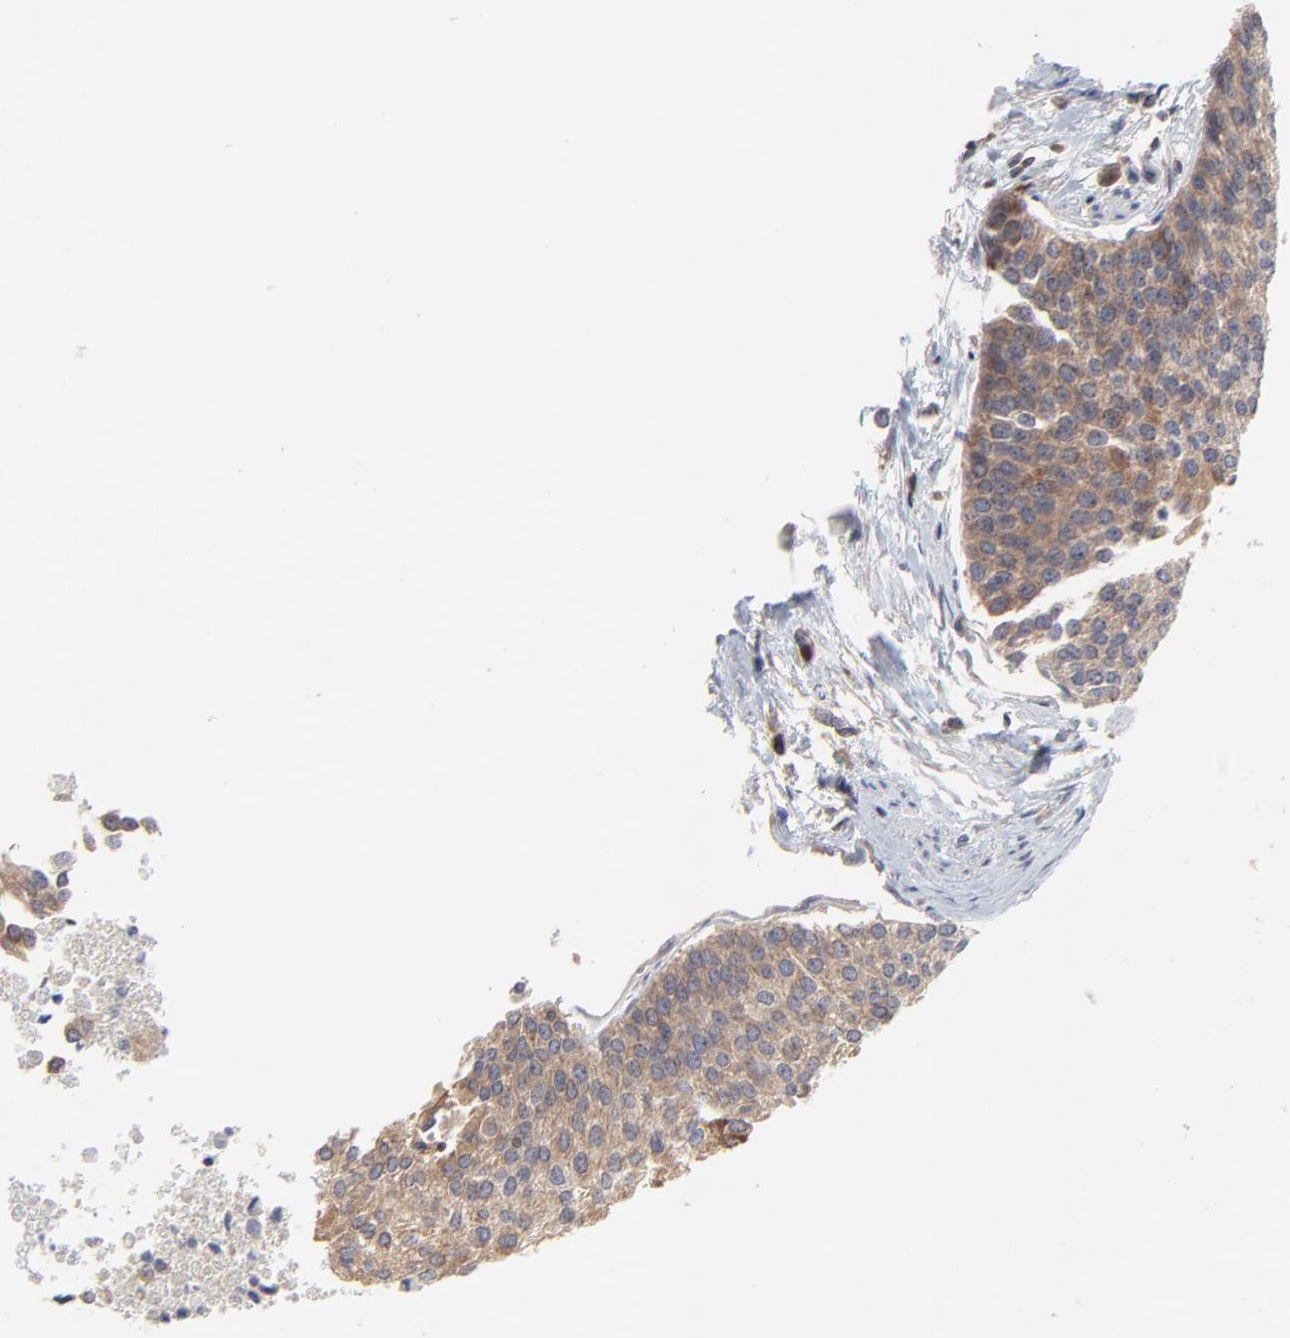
{"staining": {"intensity": "moderate", "quantity": ">75%", "location": "cytoplasmic/membranous"}, "tissue": "urothelial cancer", "cell_type": "Tumor cells", "image_type": "cancer", "snomed": [{"axis": "morphology", "description": "Urothelial carcinoma, Low grade"}, {"axis": "topography", "description": "Urinary bladder"}], "caption": "Protein expression analysis of urothelial cancer demonstrates moderate cytoplasmic/membranous positivity in approximately >75% of tumor cells.", "gene": "RAB9A", "patient": {"sex": "female", "age": 73}}